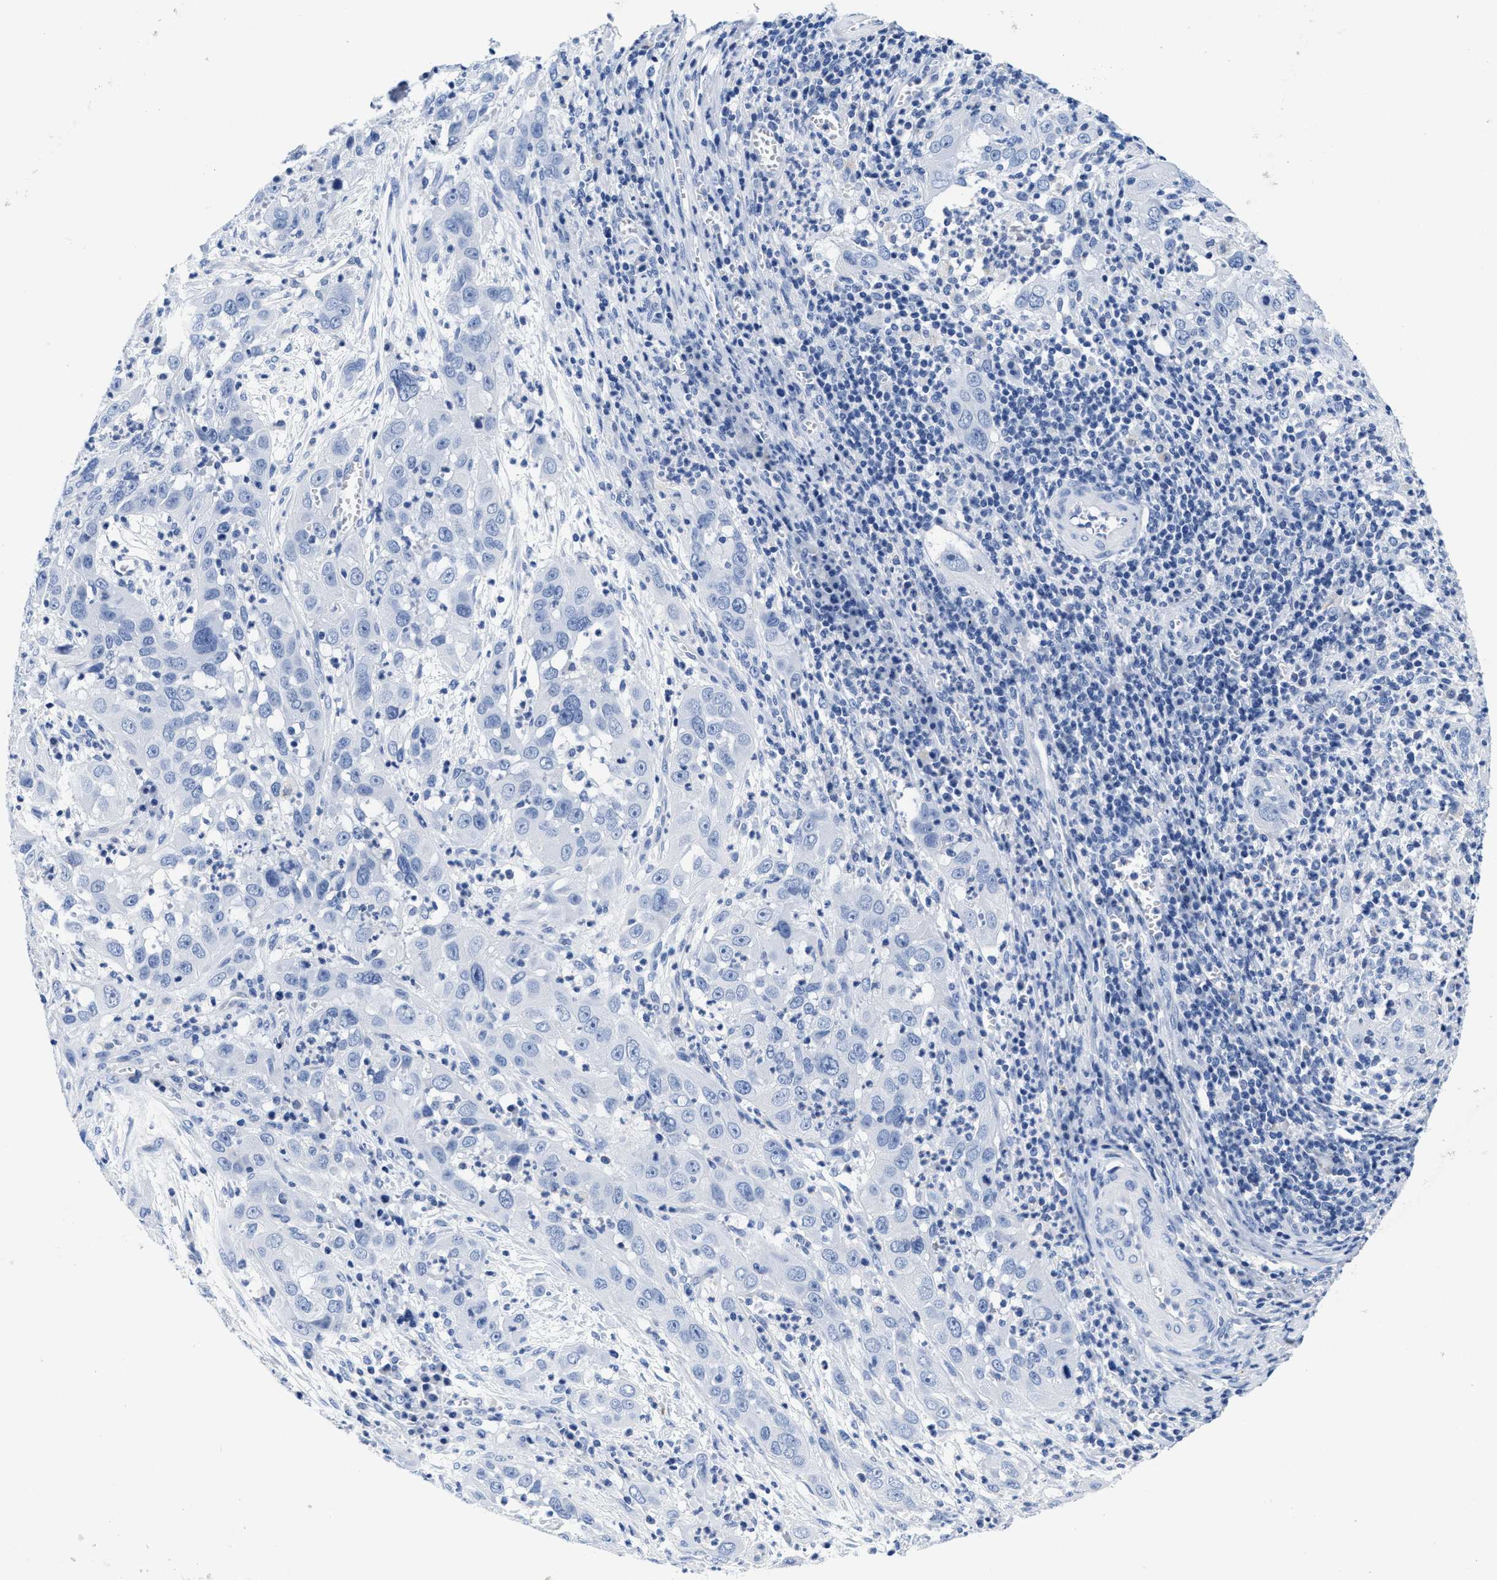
{"staining": {"intensity": "negative", "quantity": "none", "location": "none"}, "tissue": "cervical cancer", "cell_type": "Tumor cells", "image_type": "cancer", "snomed": [{"axis": "morphology", "description": "Squamous cell carcinoma, NOS"}, {"axis": "topography", "description": "Cervix"}], "caption": "IHC image of neoplastic tissue: human cervical squamous cell carcinoma stained with DAB (3,3'-diaminobenzidine) reveals no significant protein expression in tumor cells.", "gene": "TTC3", "patient": {"sex": "female", "age": 32}}